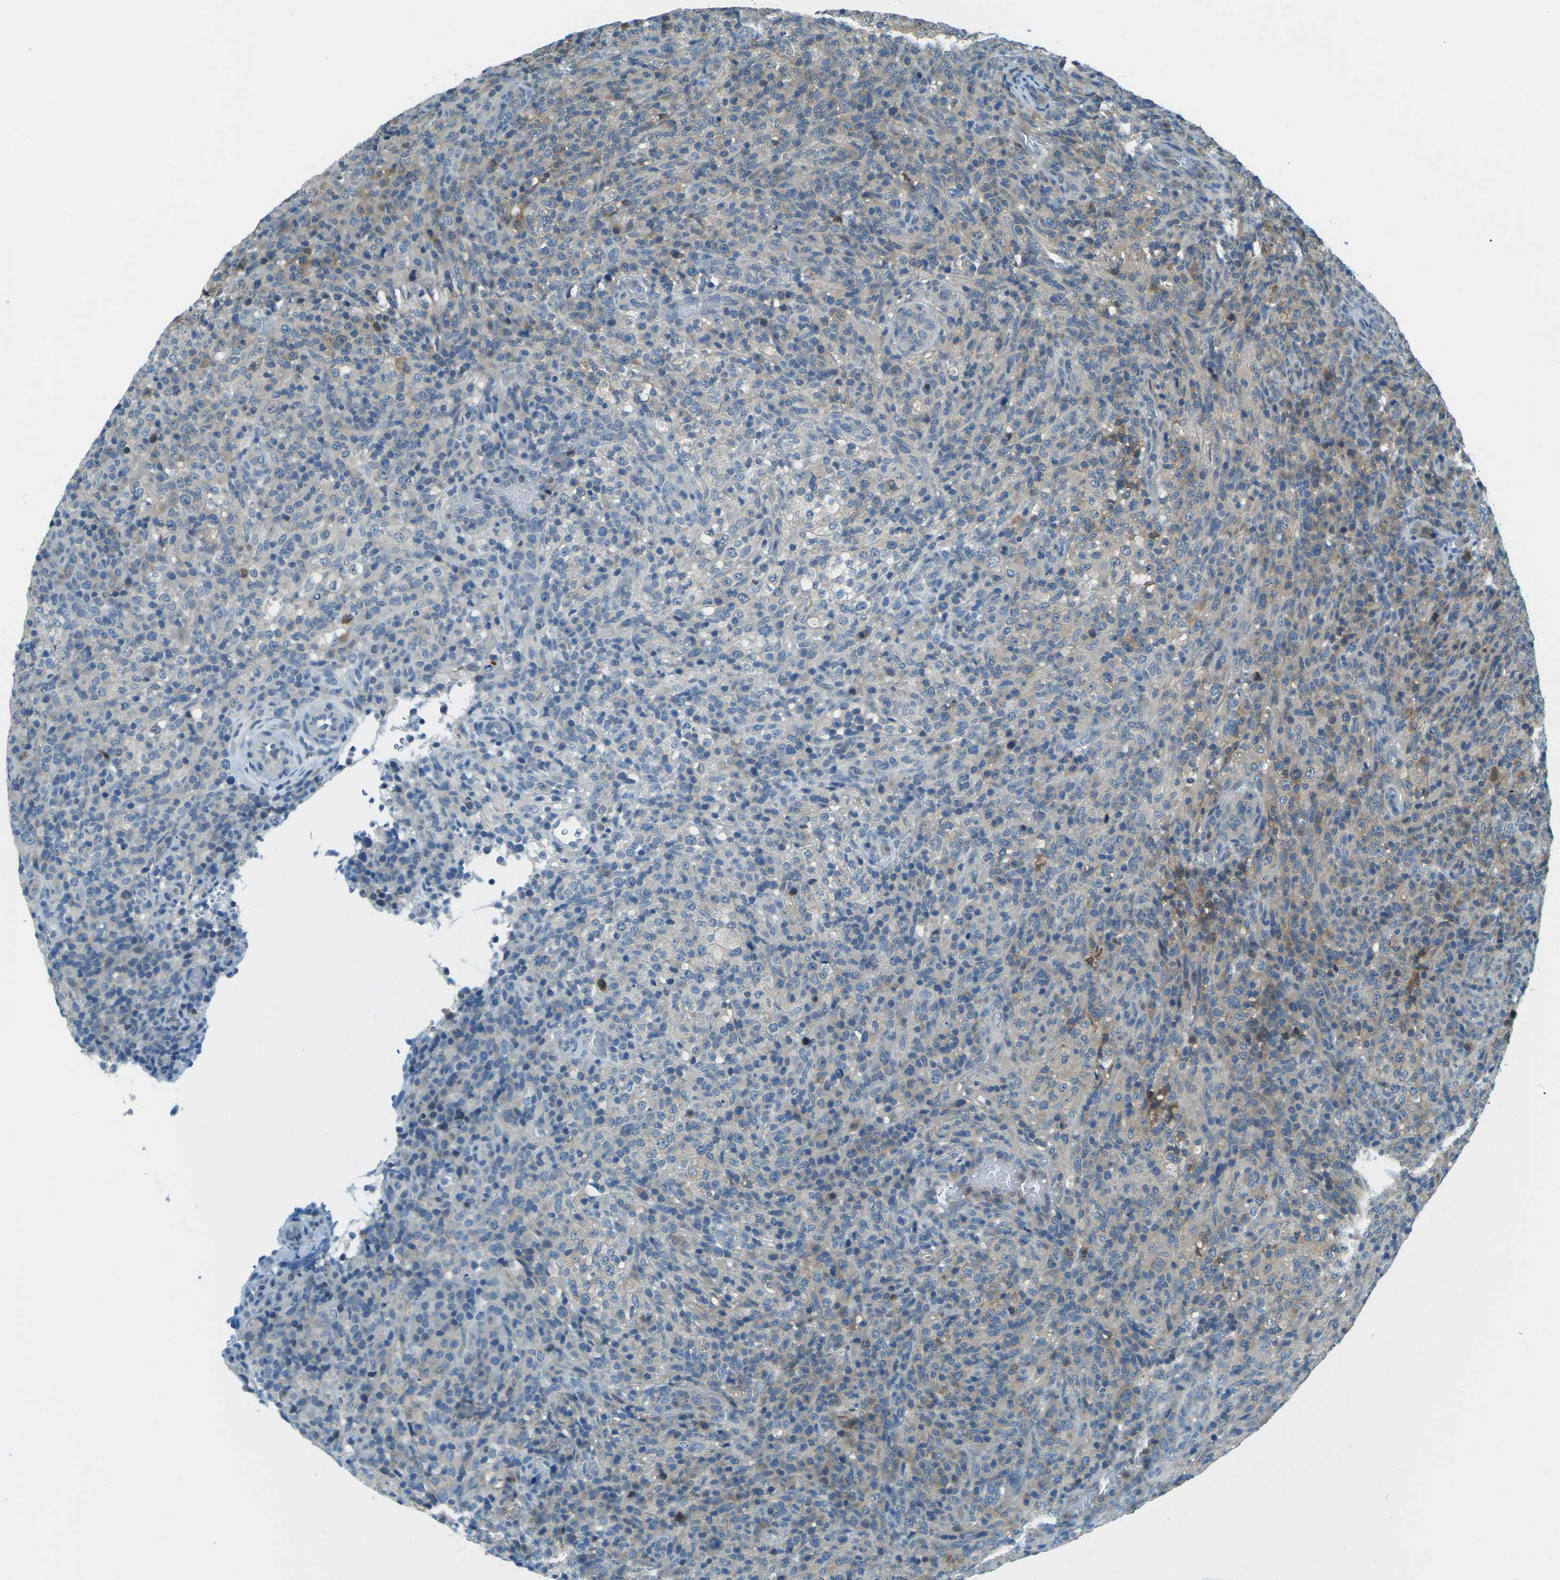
{"staining": {"intensity": "moderate", "quantity": "25%-75%", "location": "cytoplasmic/membranous"}, "tissue": "lymphoma", "cell_type": "Tumor cells", "image_type": "cancer", "snomed": [{"axis": "morphology", "description": "Malignant lymphoma, non-Hodgkin's type, High grade"}, {"axis": "topography", "description": "Lymph node"}], "caption": "An image of high-grade malignant lymphoma, non-Hodgkin's type stained for a protein shows moderate cytoplasmic/membranous brown staining in tumor cells.", "gene": "NANOS2", "patient": {"sex": "female", "age": 76}}